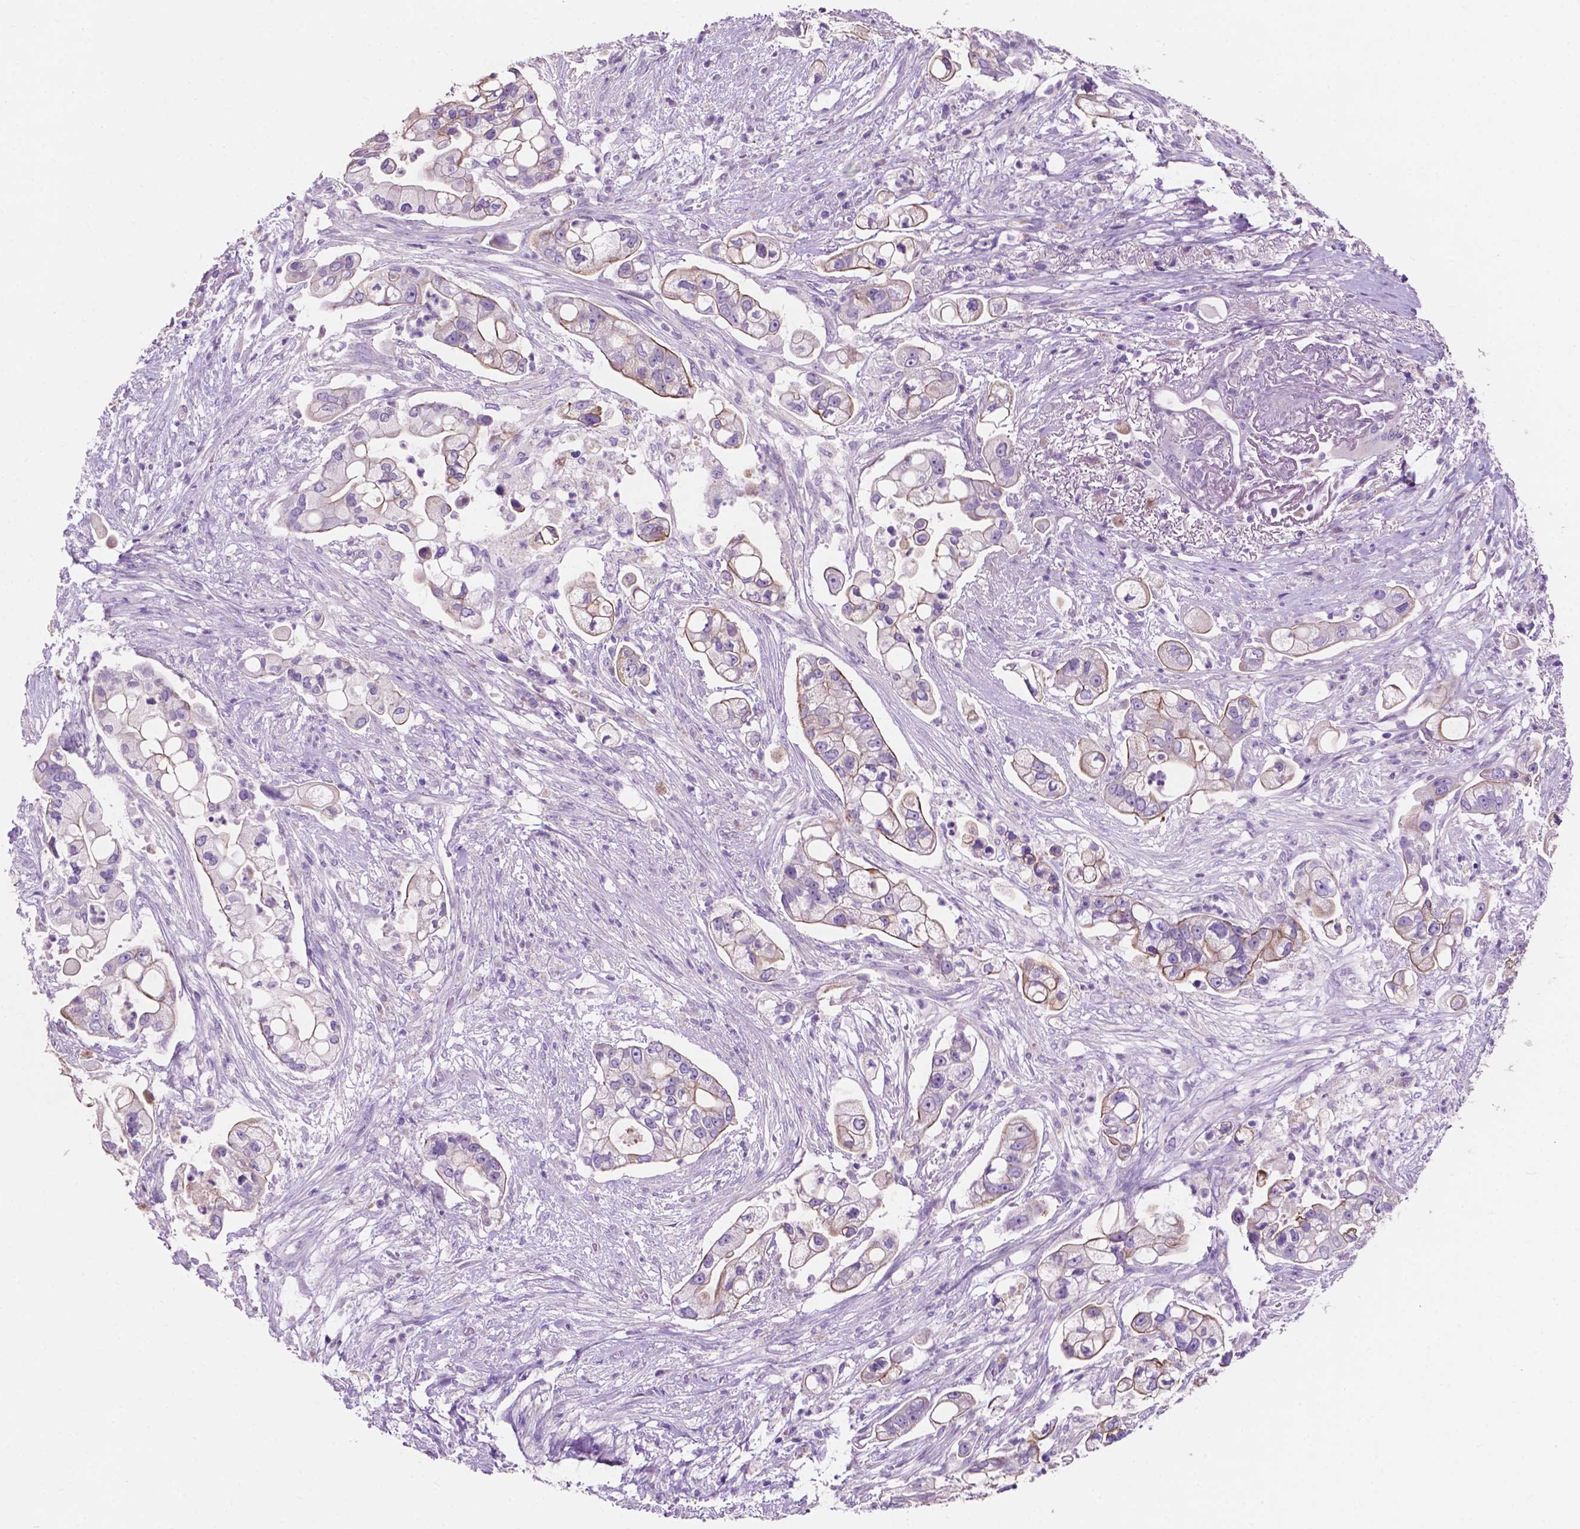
{"staining": {"intensity": "weak", "quantity": "25%-75%", "location": "cytoplasmic/membranous"}, "tissue": "pancreatic cancer", "cell_type": "Tumor cells", "image_type": "cancer", "snomed": [{"axis": "morphology", "description": "Adenocarcinoma, NOS"}, {"axis": "topography", "description": "Pancreas"}], "caption": "Tumor cells display low levels of weak cytoplasmic/membranous positivity in about 25%-75% of cells in human pancreatic cancer.", "gene": "CLDN17", "patient": {"sex": "female", "age": 69}}